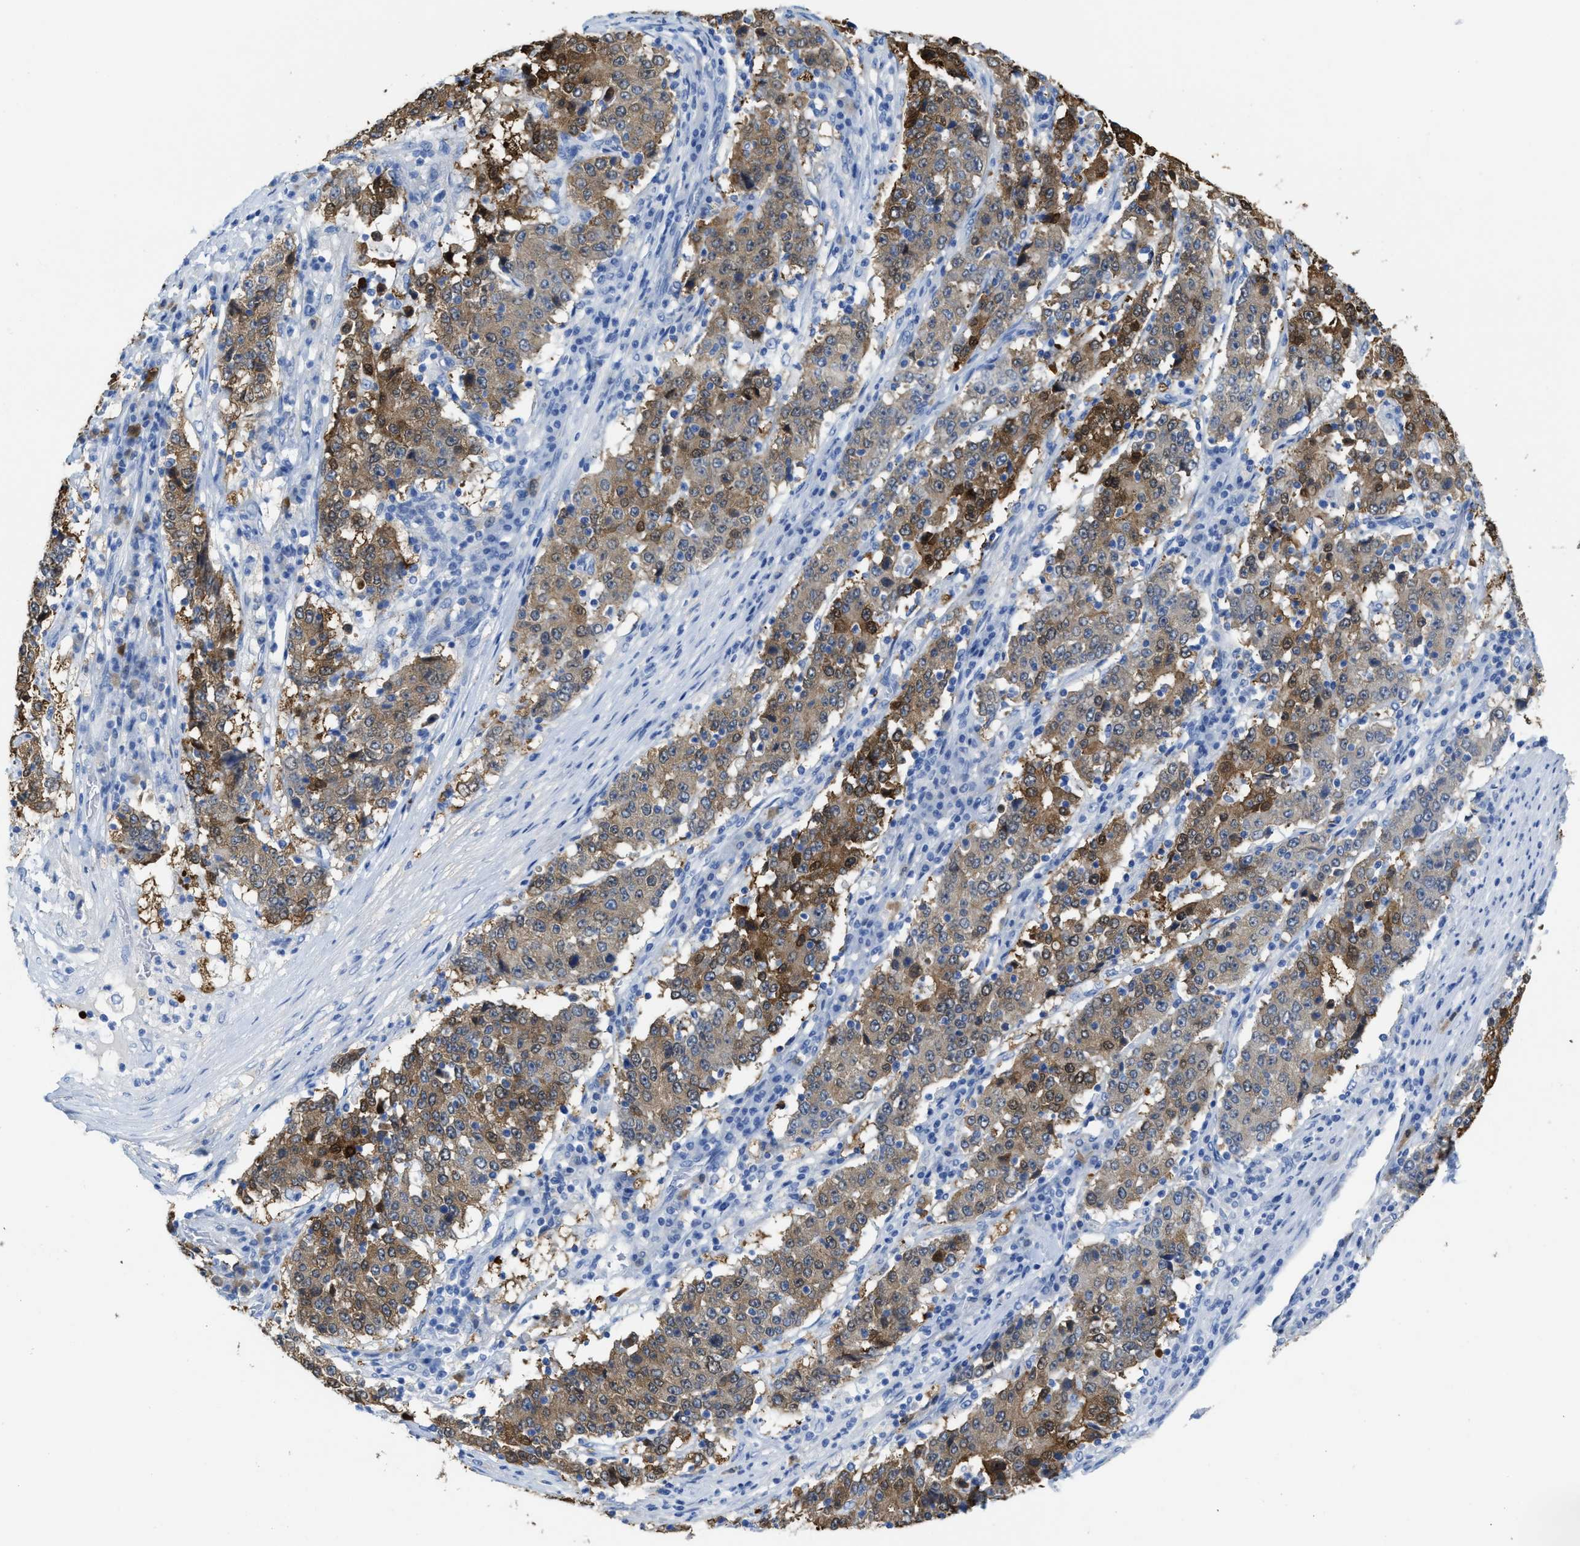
{"staining": {"intensity": "moderate", "quantity": ">75%", "location": "cytoplasmic/membranous,nuclear"}, "tissue": "stomach cancer", "cell_type": "Tumor cells", "image_type": "cancer", "snomed": [{"axis": "morphology", "description": "Adenocarcinoma, NOS"}, {"axis": "topography", "description": "Stomach"}], "caption": "This is an image of immunohistochemistry (IHC) staining of stomach cancer, which shows moderate staining in the cytoplasmic/membranous and nuclear of tumor cells.", "gene": "ASS1", "patient": {"sex": "male", "age": 59}}